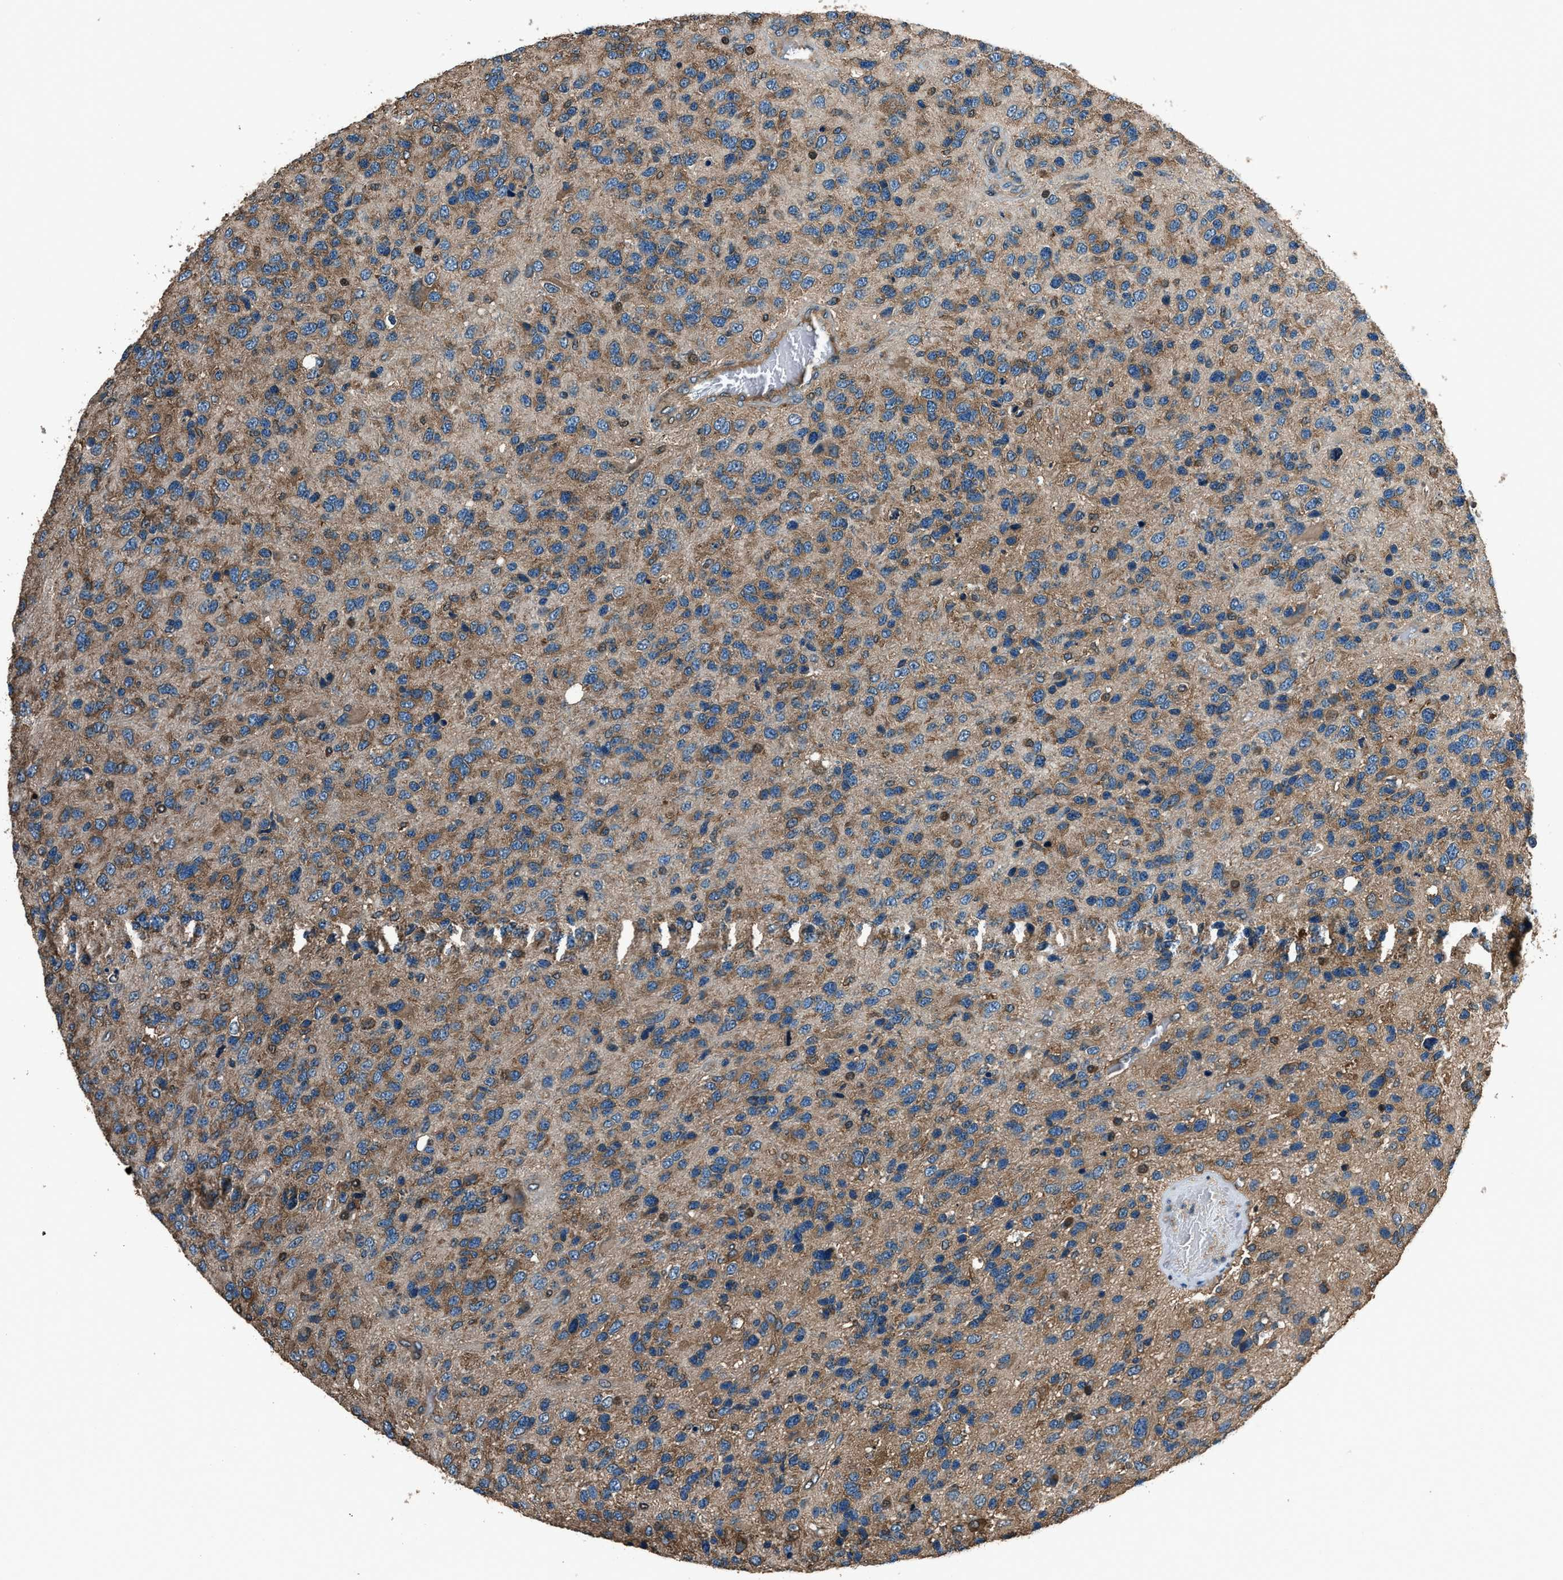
{"staining": {"intensity": "moderate", "quantity": "25%-75%", "location": "cytoplasmic/membranous"}, "tissue": "glioma", "cell_type": "Tumor cells", "image_type": "cancer", "snomed": [{"axis": "morphology", "description": "Glioma, malignant, High grade"}, {"axis": "topography", "description": "Brain"}], "caption": "Immunohistochemistry of glioma reveals medium levels of moderate cytoplasmic/membranous expression in approximately 25%-75% of tumor cells. (Brightfield microscopy of DAB IHC at high magnification).", "gene": "ARFGAP2", "patient": {"sex": "female", "age": 58}}